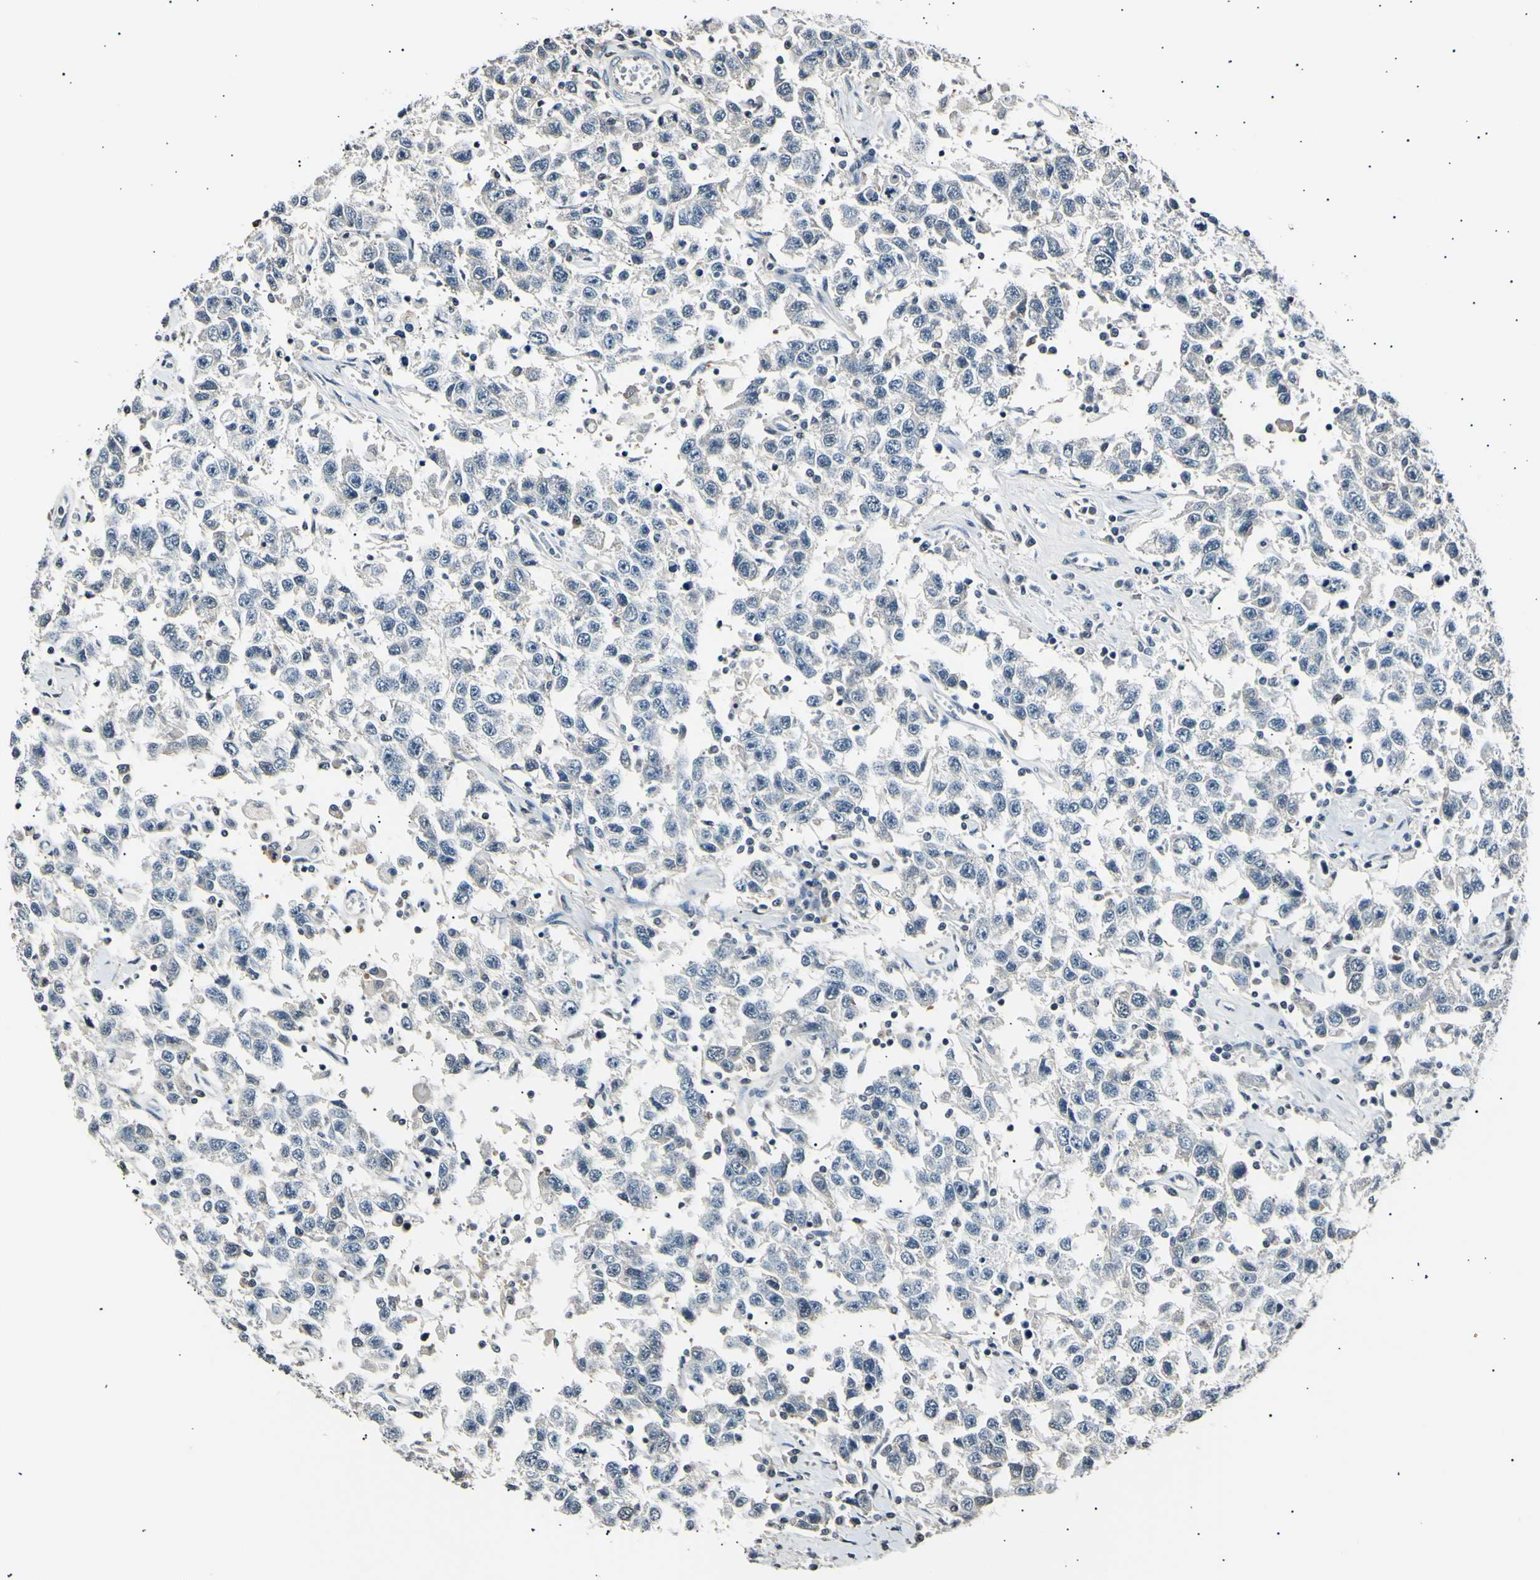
{"staining": {"intensity": "negative", "quantity": "none", "location": "none"}, "tissue": "testis cancer", "cell_type": "Tumor cells", "image_type": "cancer", "snomed": [{"axis": "morphology", "description": "Seminoma, NOS"}, {"axis": "topography", "description": "Testis"}], "caption": "Testis cancer was stained to show a protein in brown. There is no significant staining in tumor cells. (DAB immunohistochemistry, high magnification).", "gene": "AK1", "patient": {"sex": "male", "age": 41}}